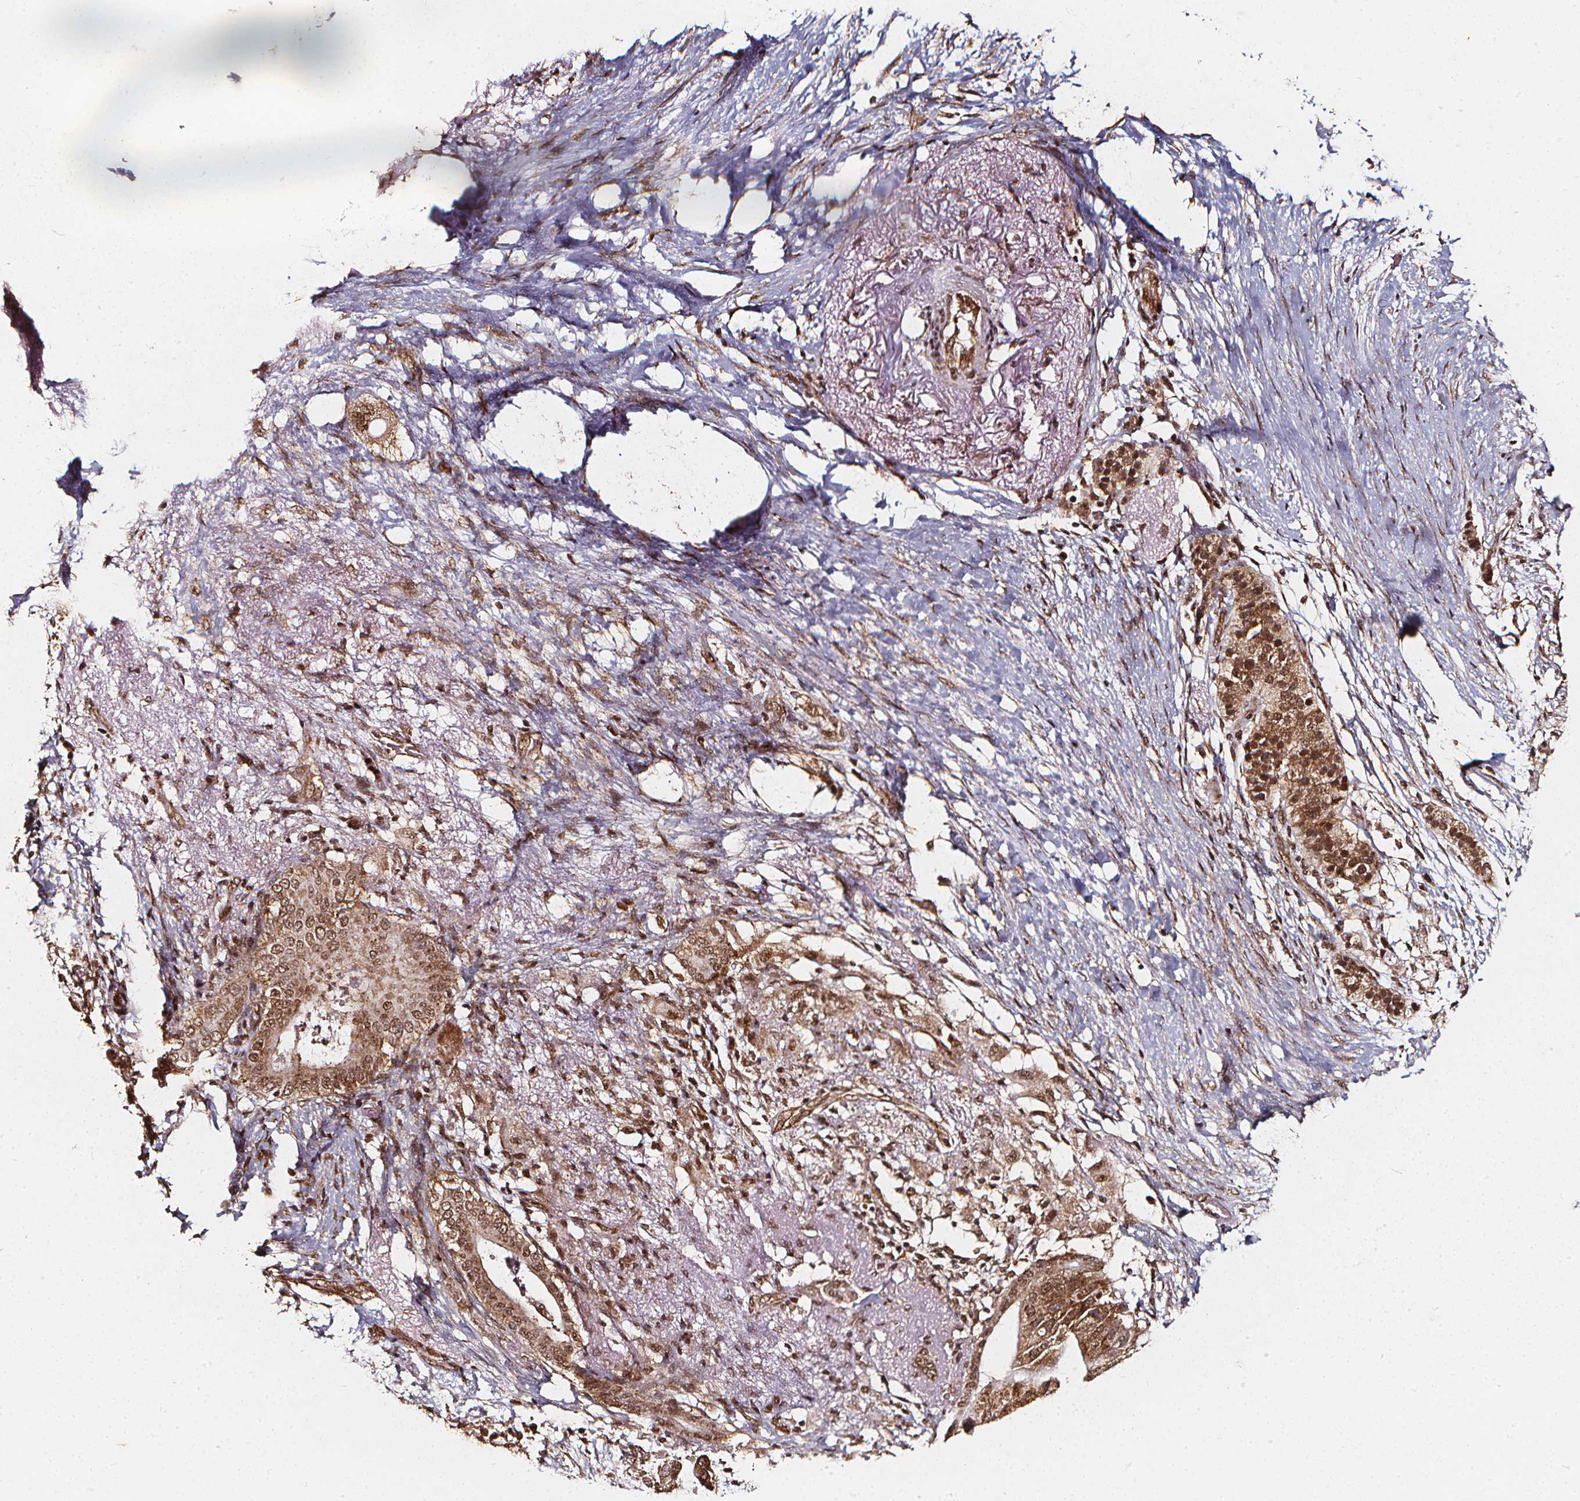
{"staining": {"intensity": "moderate", "quantity": ">75%", "location": "cytoplasmic/membranous,nuclear"}, "tissue": "pancreatic cancer", "cell_type": "Tumor cells", "image_type": "cancer", "snomed": [{"axis": "morphology", "description": "Adenocarcinoma, NOS"}, {"axis": "topography", "description": "Pancreas"}], "caption": "Moderate cytoplasmic/membranous and nuclear positivity for a protein is seen in approximately >75% of tumor cells of adenocarcinoma (pancreatic) using immunohistochemistry.", "gene": "SMN1", "patient": {"sex": "female", "age": 72}}